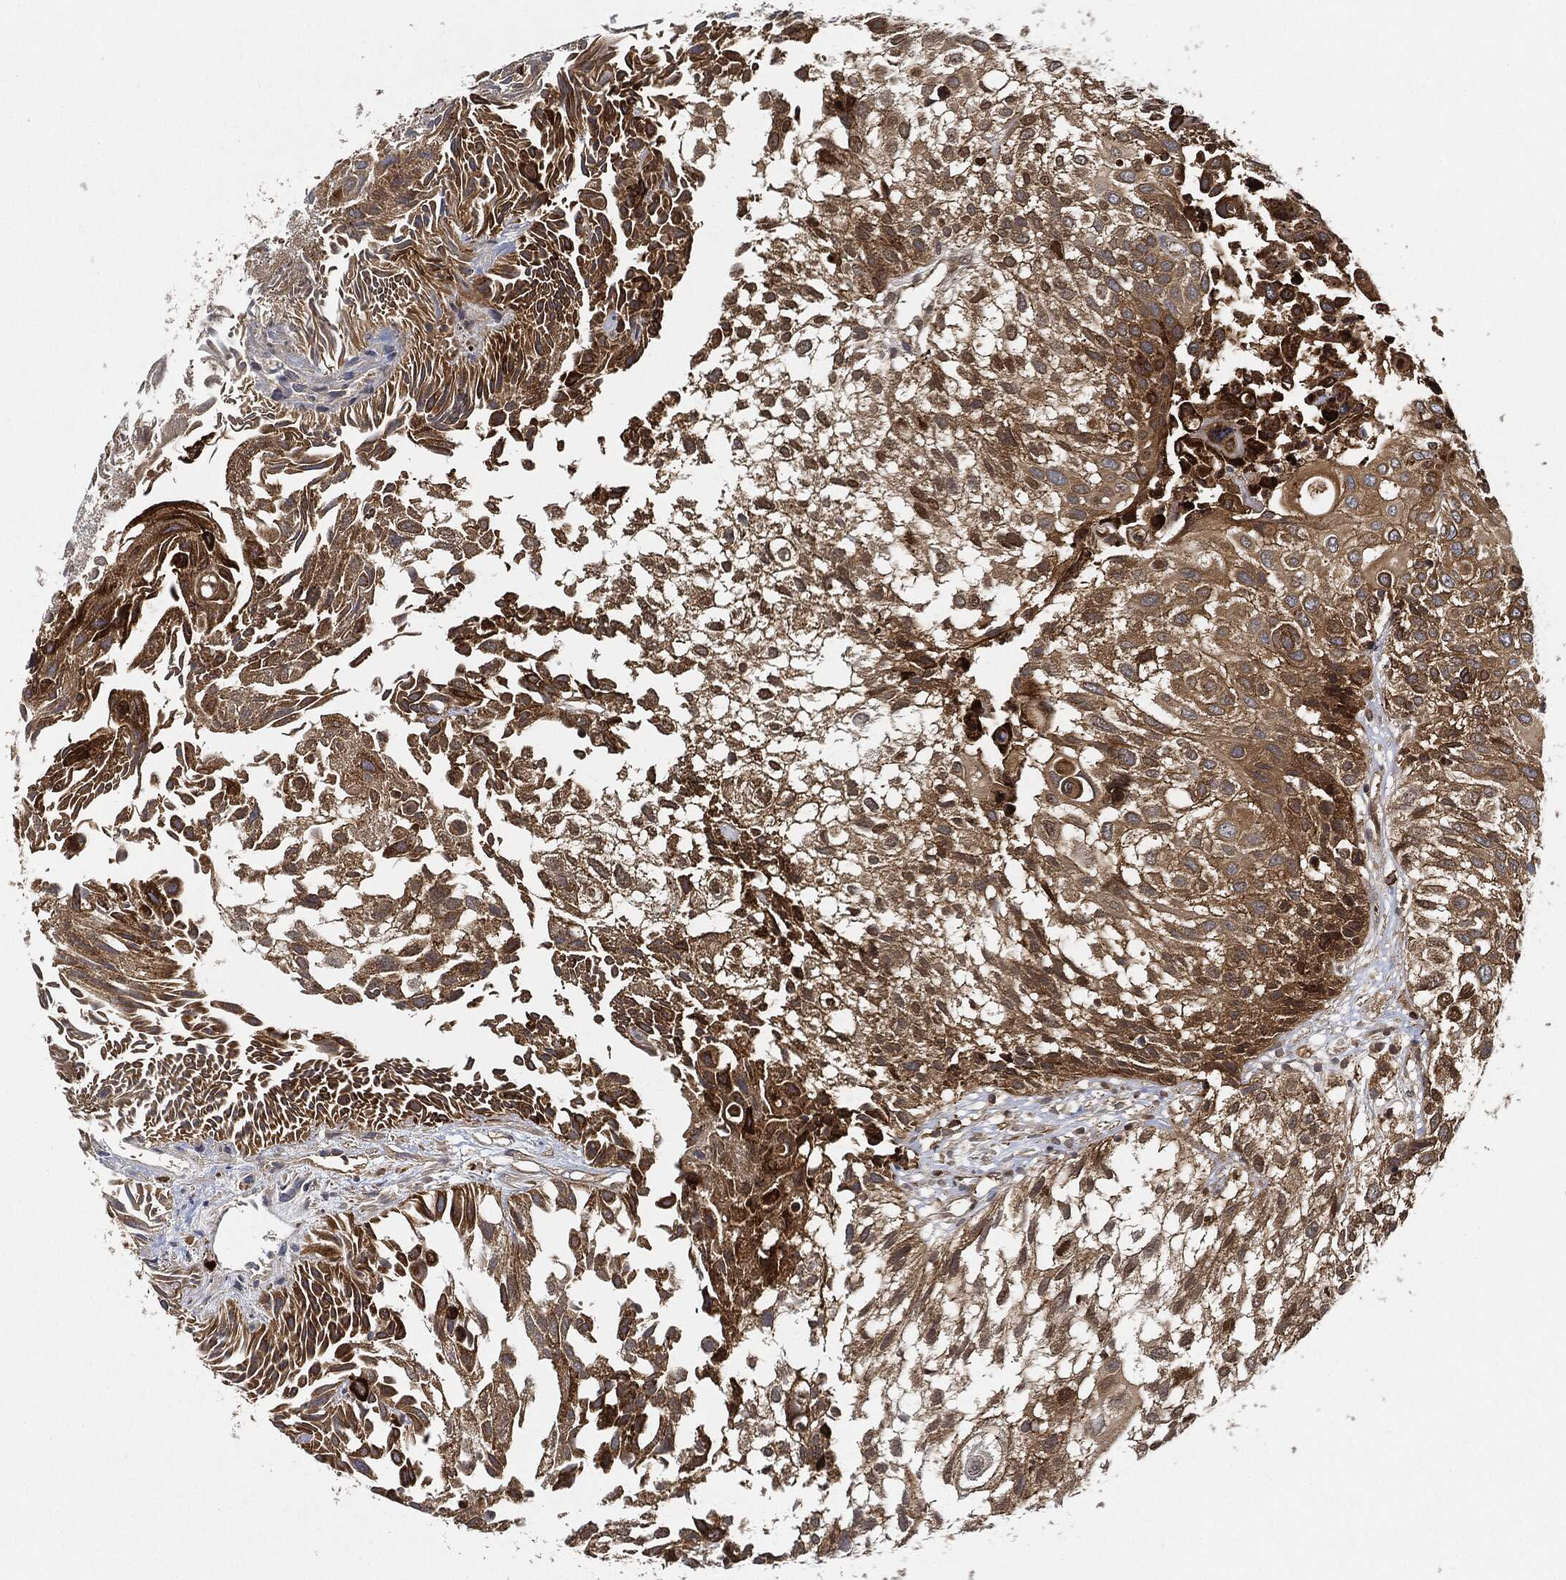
{"staining": {"intensity": "strong", "quantity": "25%-75%", "location": "cytoplasmic/membranous"}, "tissue": "urothelial cancer", "cell_type": "Tumor cells", "image_type": "cancer", "snomed": [{"axis": "morphology", "description": "Urothelial carcinoma, High grade"}, {"axis": "topography", "description": "Urinary bladder"}], "caption": "High-grade urothelial carcinoma stained with DAB (3,3'-diaminobenzidine) IHC shows high levels of strong cytoplasmic/membranous expression in approximately 25%-75% of tumor cells.", "gene": "MAP3K3", "patient": {"sex": "female", "age": 79}}